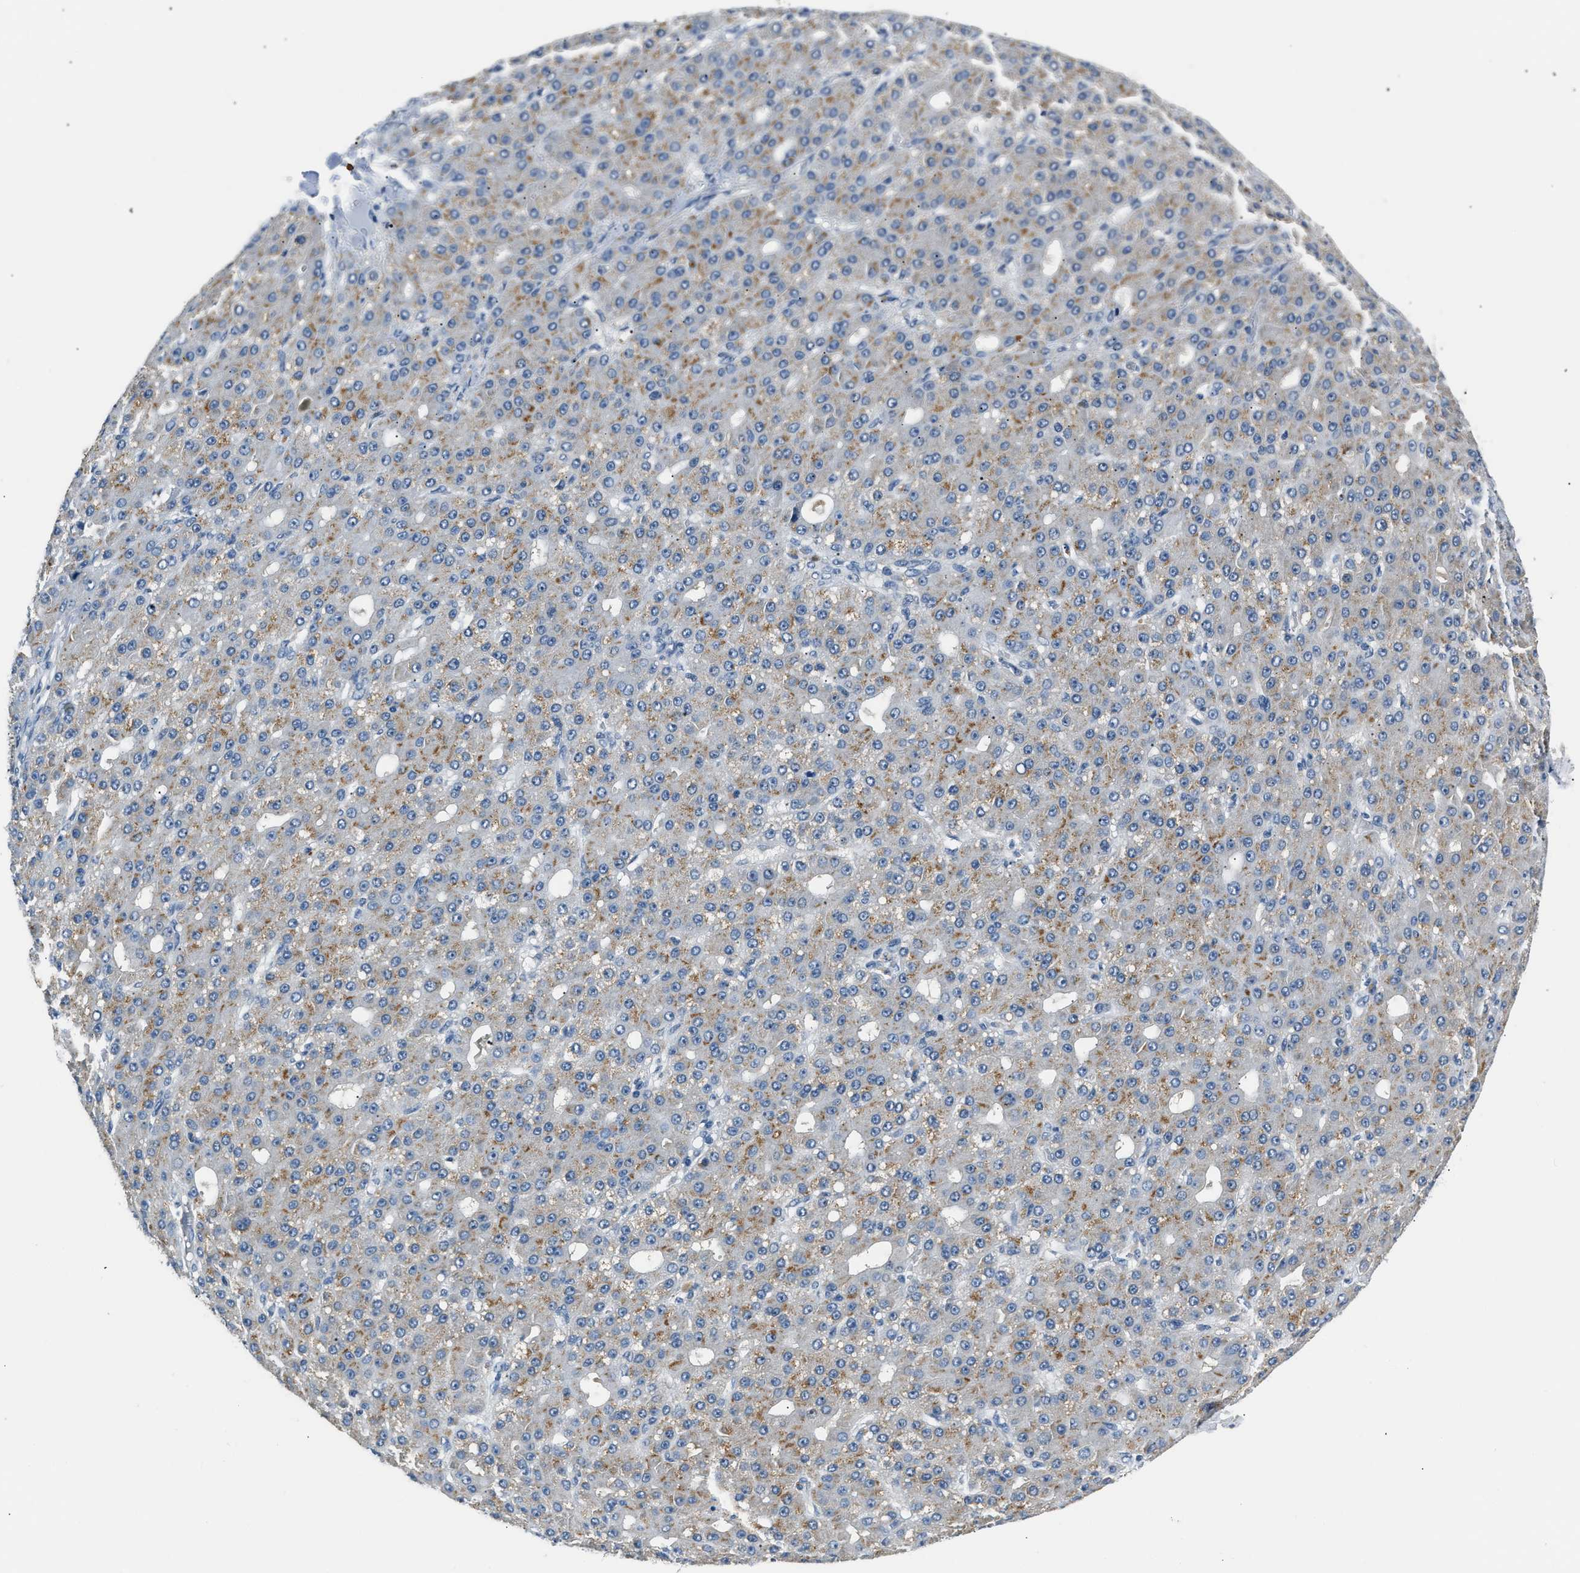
{"staining": {"intensity": "moderate", "quantity": "25%-75%", "location": "cytoplasmic/membranous"}, "tissue": "liver cancer", "cell_type": "Tumor cells", "image_type": "cancer", "snomed": [{"axis": "morphology", "description": "Carcinoma, Hepatocellular, NOS"}, {"axis": "topography", "description": "Liver"}], "caption": "IHC micrograph of neoplastic tissue: liver hepatocellular carcinoma stained using IHC shows medium levels of moderate protein expression localized specifically in the cytoplasmic/membranous of tumor cells, appearing as a cytoplasmic/membranous brown color.", "gene": "INHA", "patient": {"sex": "male", "age": 67}}